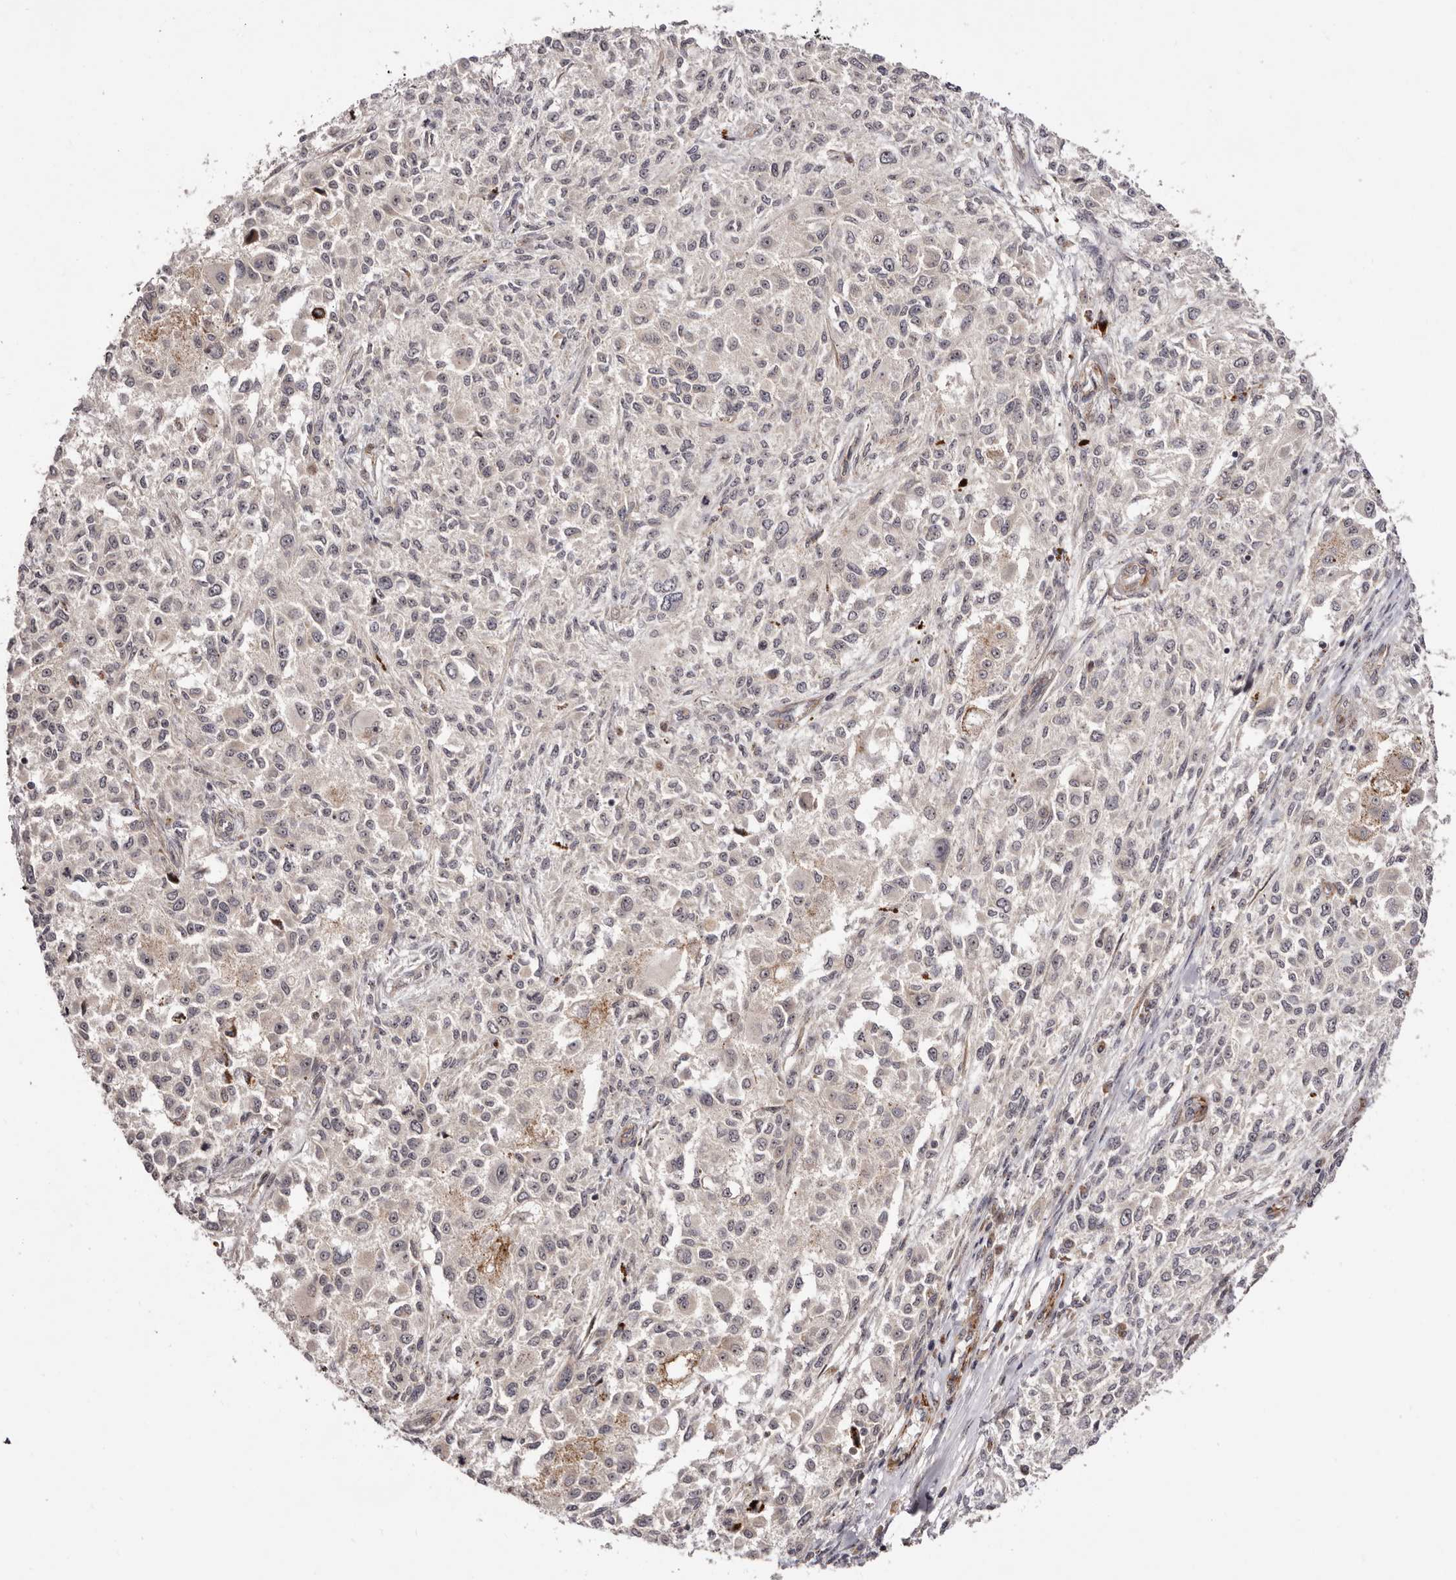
{"staining": {"intensity": "negative", "quantity": "none", "location": "none"}, "tissue": "melanoma", "cell_type": "Tumor cells", "image_type": "cancer", "snomed": [{"axis": "morphology", "description": "Necrosis, NOS"}, {"axis": "morphology", "description": "Malignant melanoma, NOS"}, {"axis": "topography", "description": "Skin"}], "caption": "This is an immunohistochemistry (IHC) micrograph of human malignant melanoma. There is no staining in tumor cells.", "gene": "MICAL2", "patient": {"sex": "female", "age": 87}}